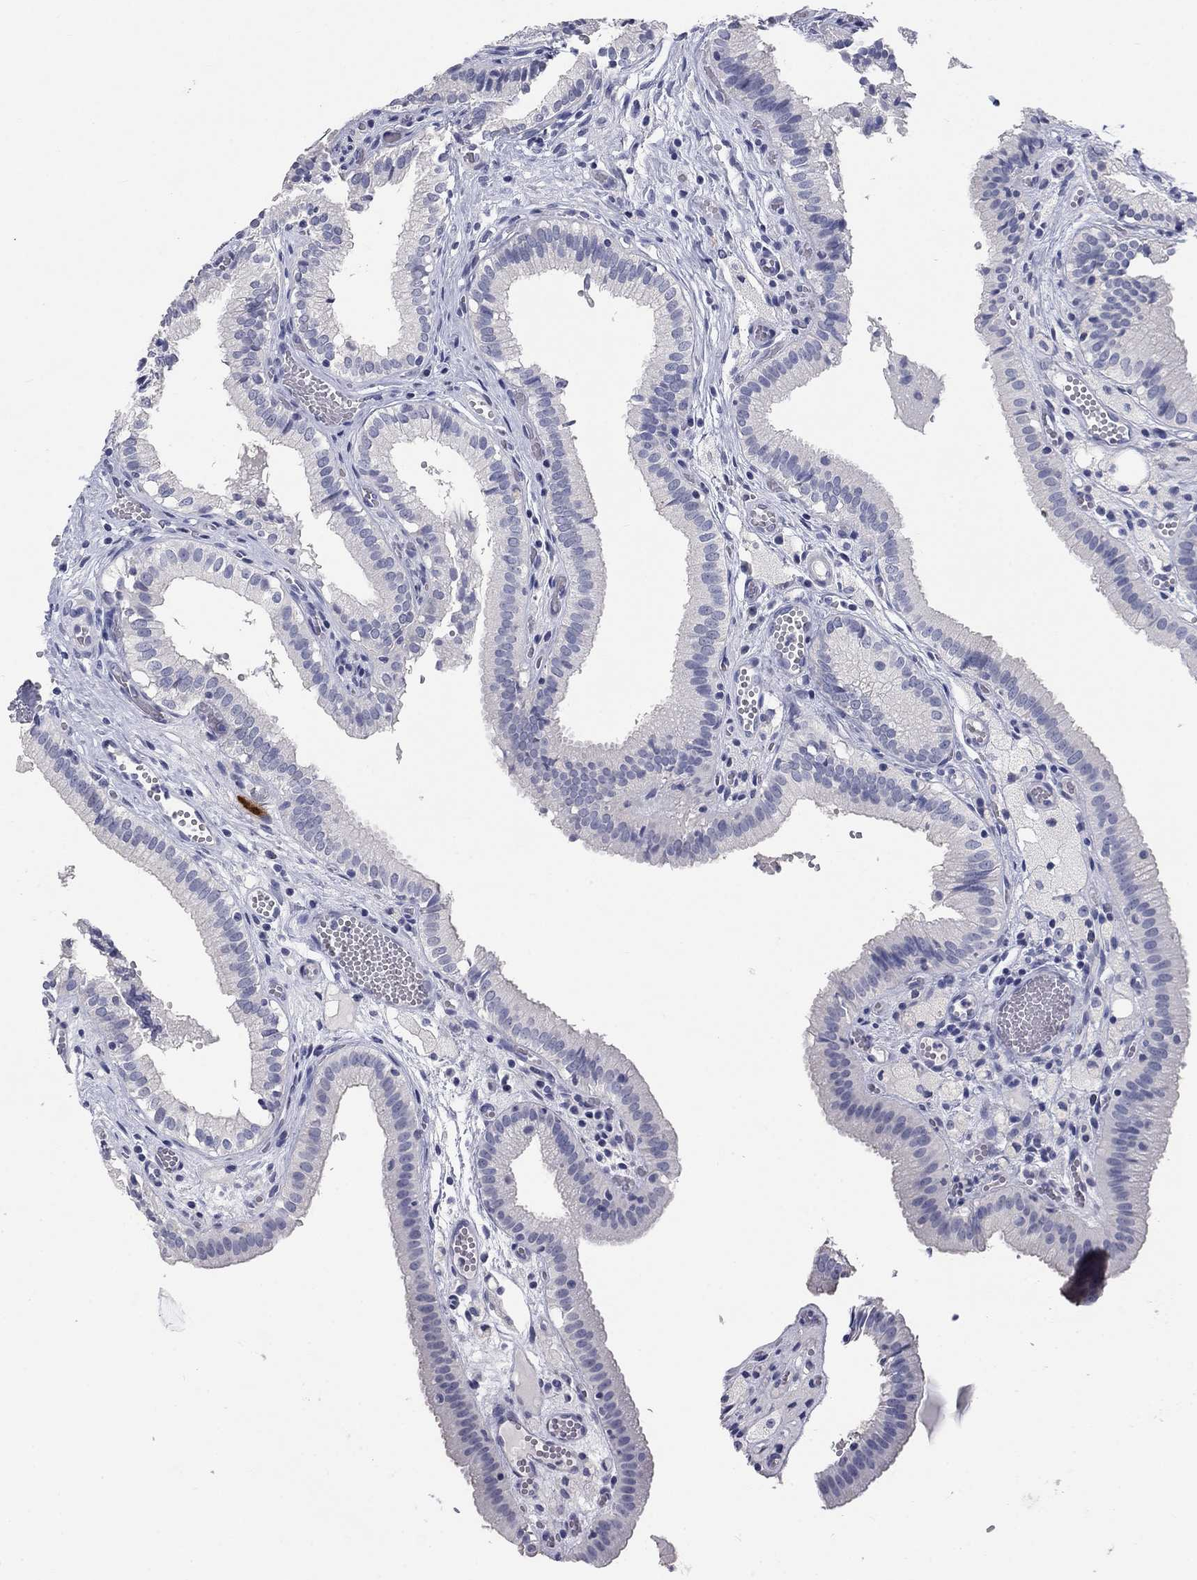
{"staining": {"intensity": "negative", "quantity": "none", "location": "none"}, "tissue": "gallbladder", "cell_type": "Glandular cells", "image_type": "normal", "snomed": [{"axis": "morphology", "description": "Normal tissue, NOS"}, {"axis": "topography", "description": "Gallbladder"}], "caption": "This is a micrograph of immunohistochemistry (IHC) staining of benign gallbladder, which shows no staining in glandular cells.", "gene": "ELAVL4", "patient": {"sex": "female", "age": 24}}